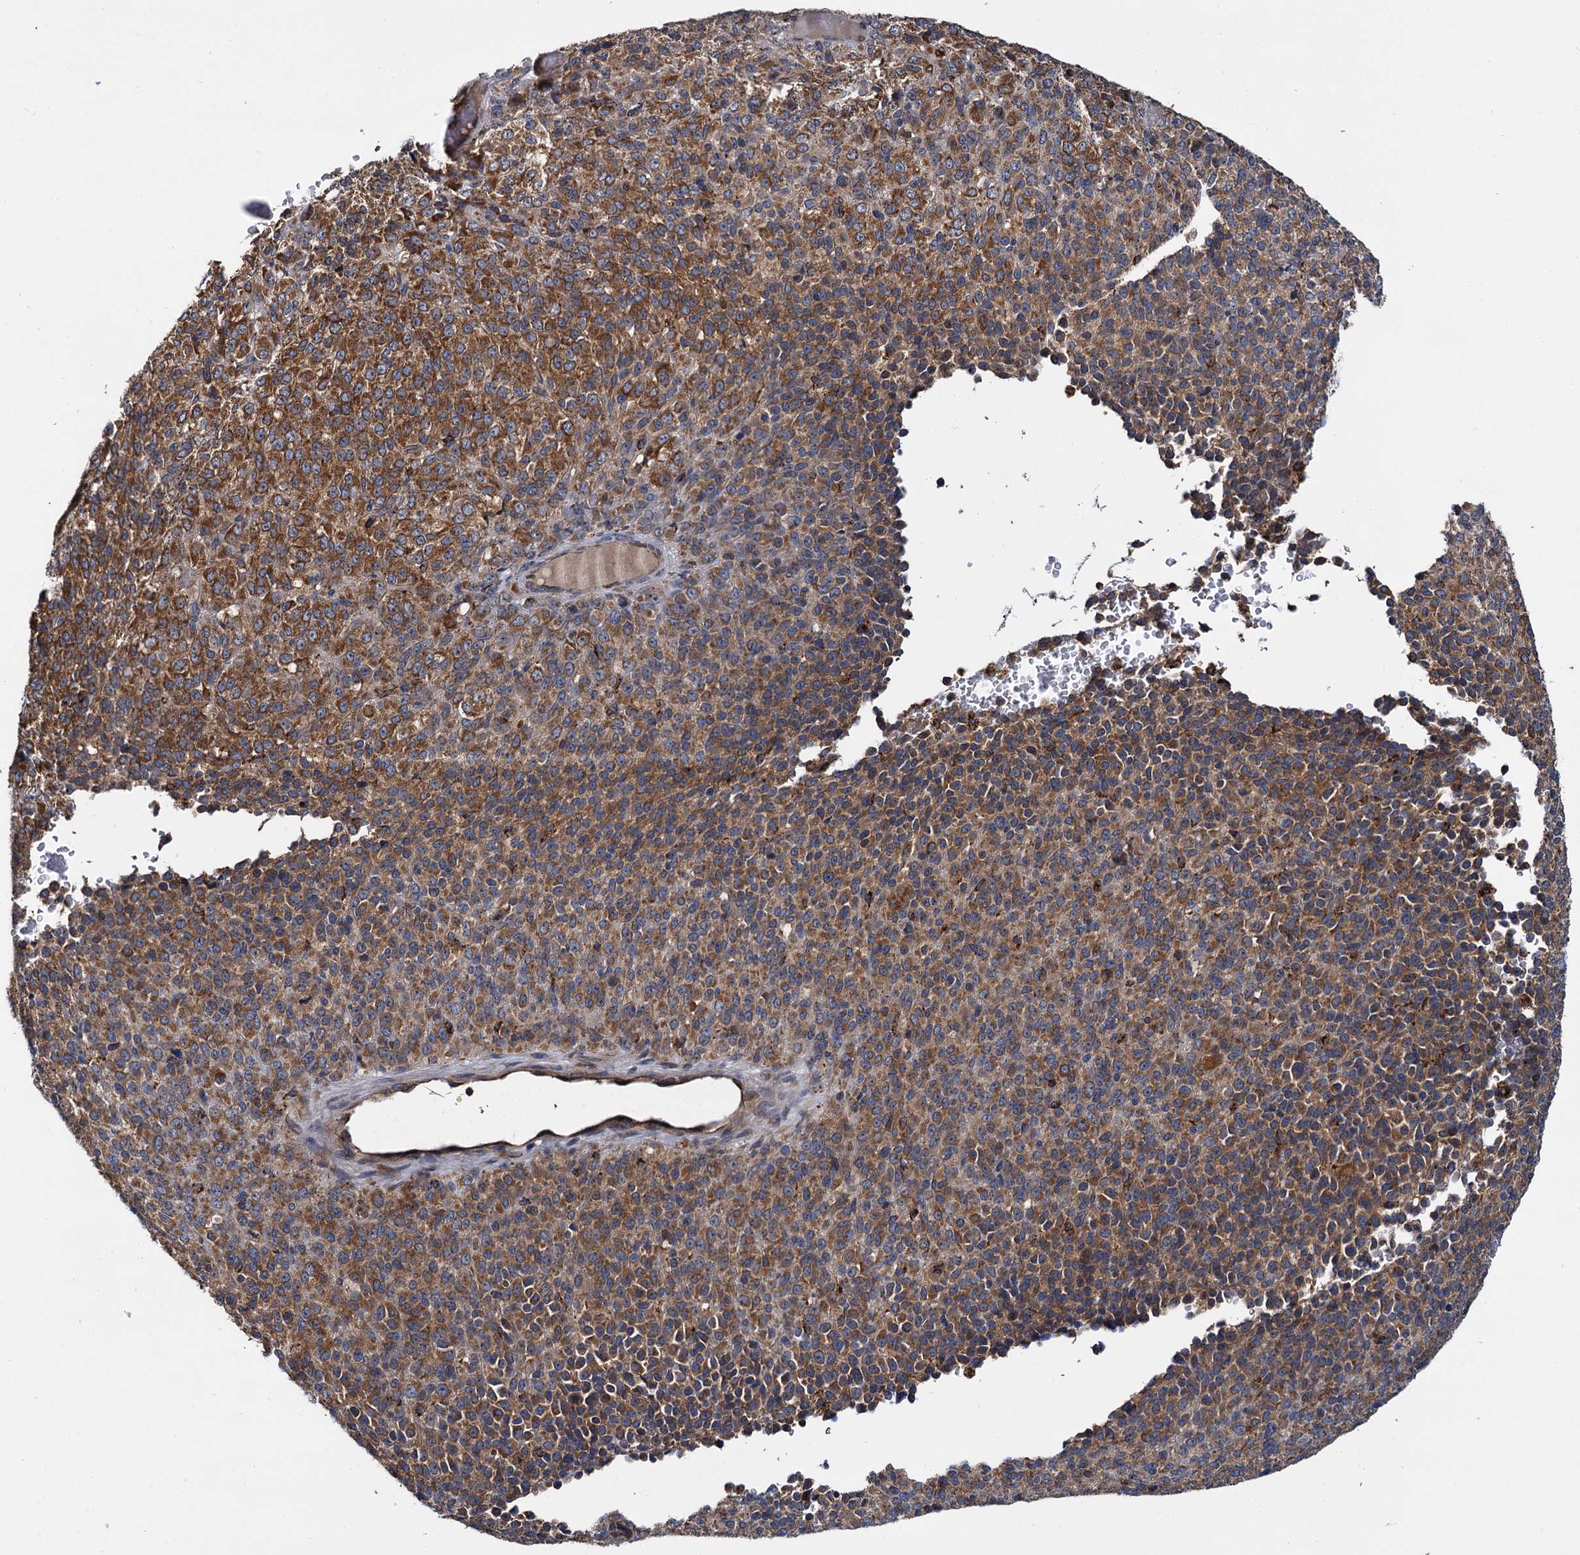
{"staining": {"intensity": "moderate", "quantity": ">75%", "location": "cytoplasmic/membranous"}, "tissue": "melanoma", "cell_type": "Tumor cells", "image_type": "cancer", "snomed": [{"axis": "morphology", "description": "Malignant melanoma, Metastatic site"}, {"axis": "topography", "description": "Brain"}], "caption": "A high-resolution micrograph shows immunohistochemistry (IHC) staining of melanoma, which demonstrates moderate cytoplasmic/membranous positivity in approximately >75% of tumor cells. (IHC, brightfield microscopy, high magnification).", "gene": "UFM1", "patient": {"sex": "female", "age": 56}}